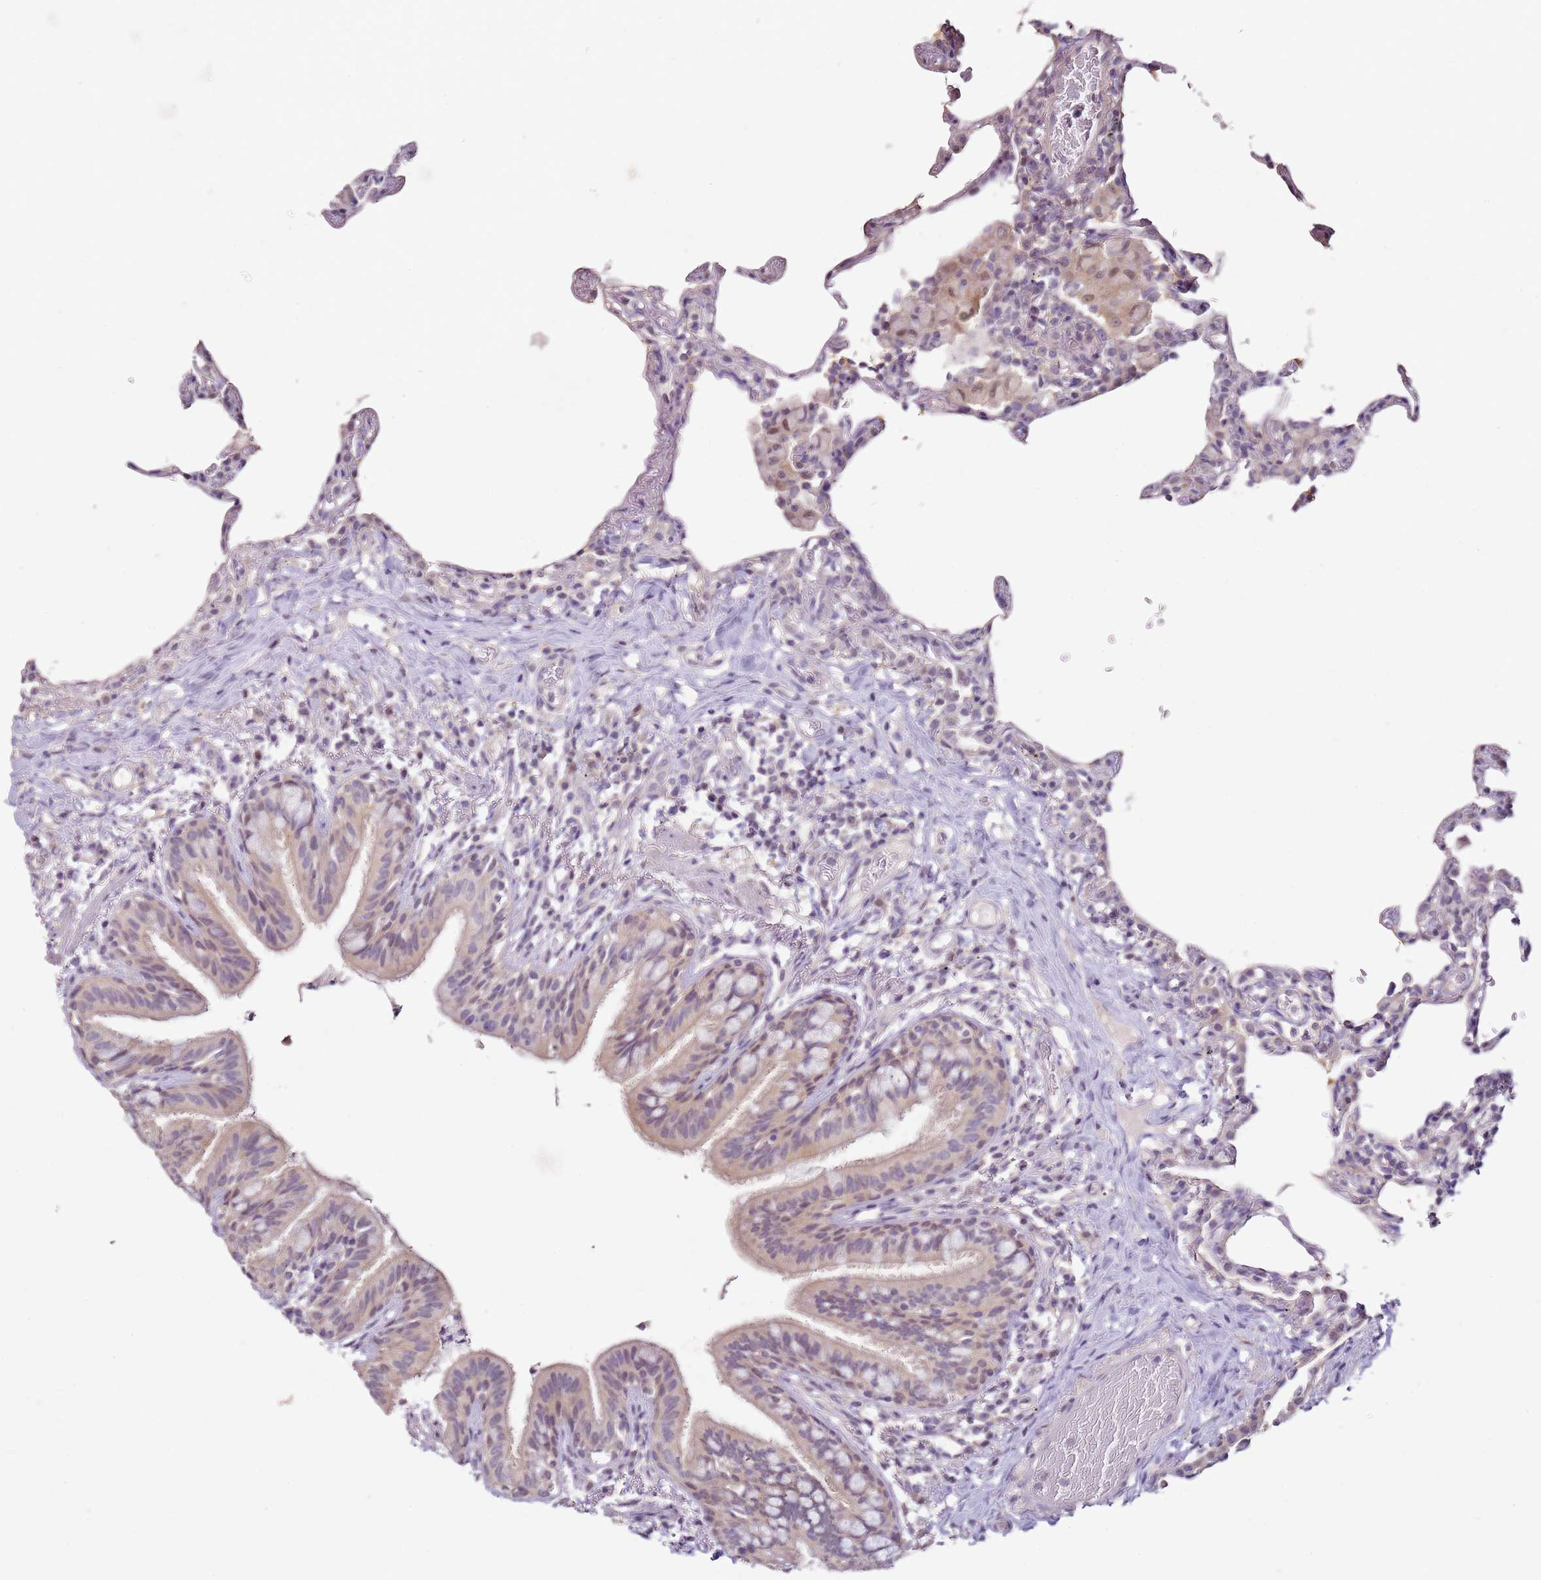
{"staining": {"intensity": "negative", "quantity": "none", "location": "none"}, "tissue": "lung", "cell_type": "Alveolar cells", "image_type": "normal", "snomed": [{"axis": "morphology", "description": "Normal tissue, NOS"}, {"axis": "topography", "description": "Lung"}], "caption": "Immunohistochemistry (IHC) of unremarkable human lung reveals no staining in alveolar cells. The staining is performed using DAB brown chromogen with nuclei counter-stained in using hematoxylin.", "gene": "MDH1", "patient": {"sex": "female", "age": 57}}